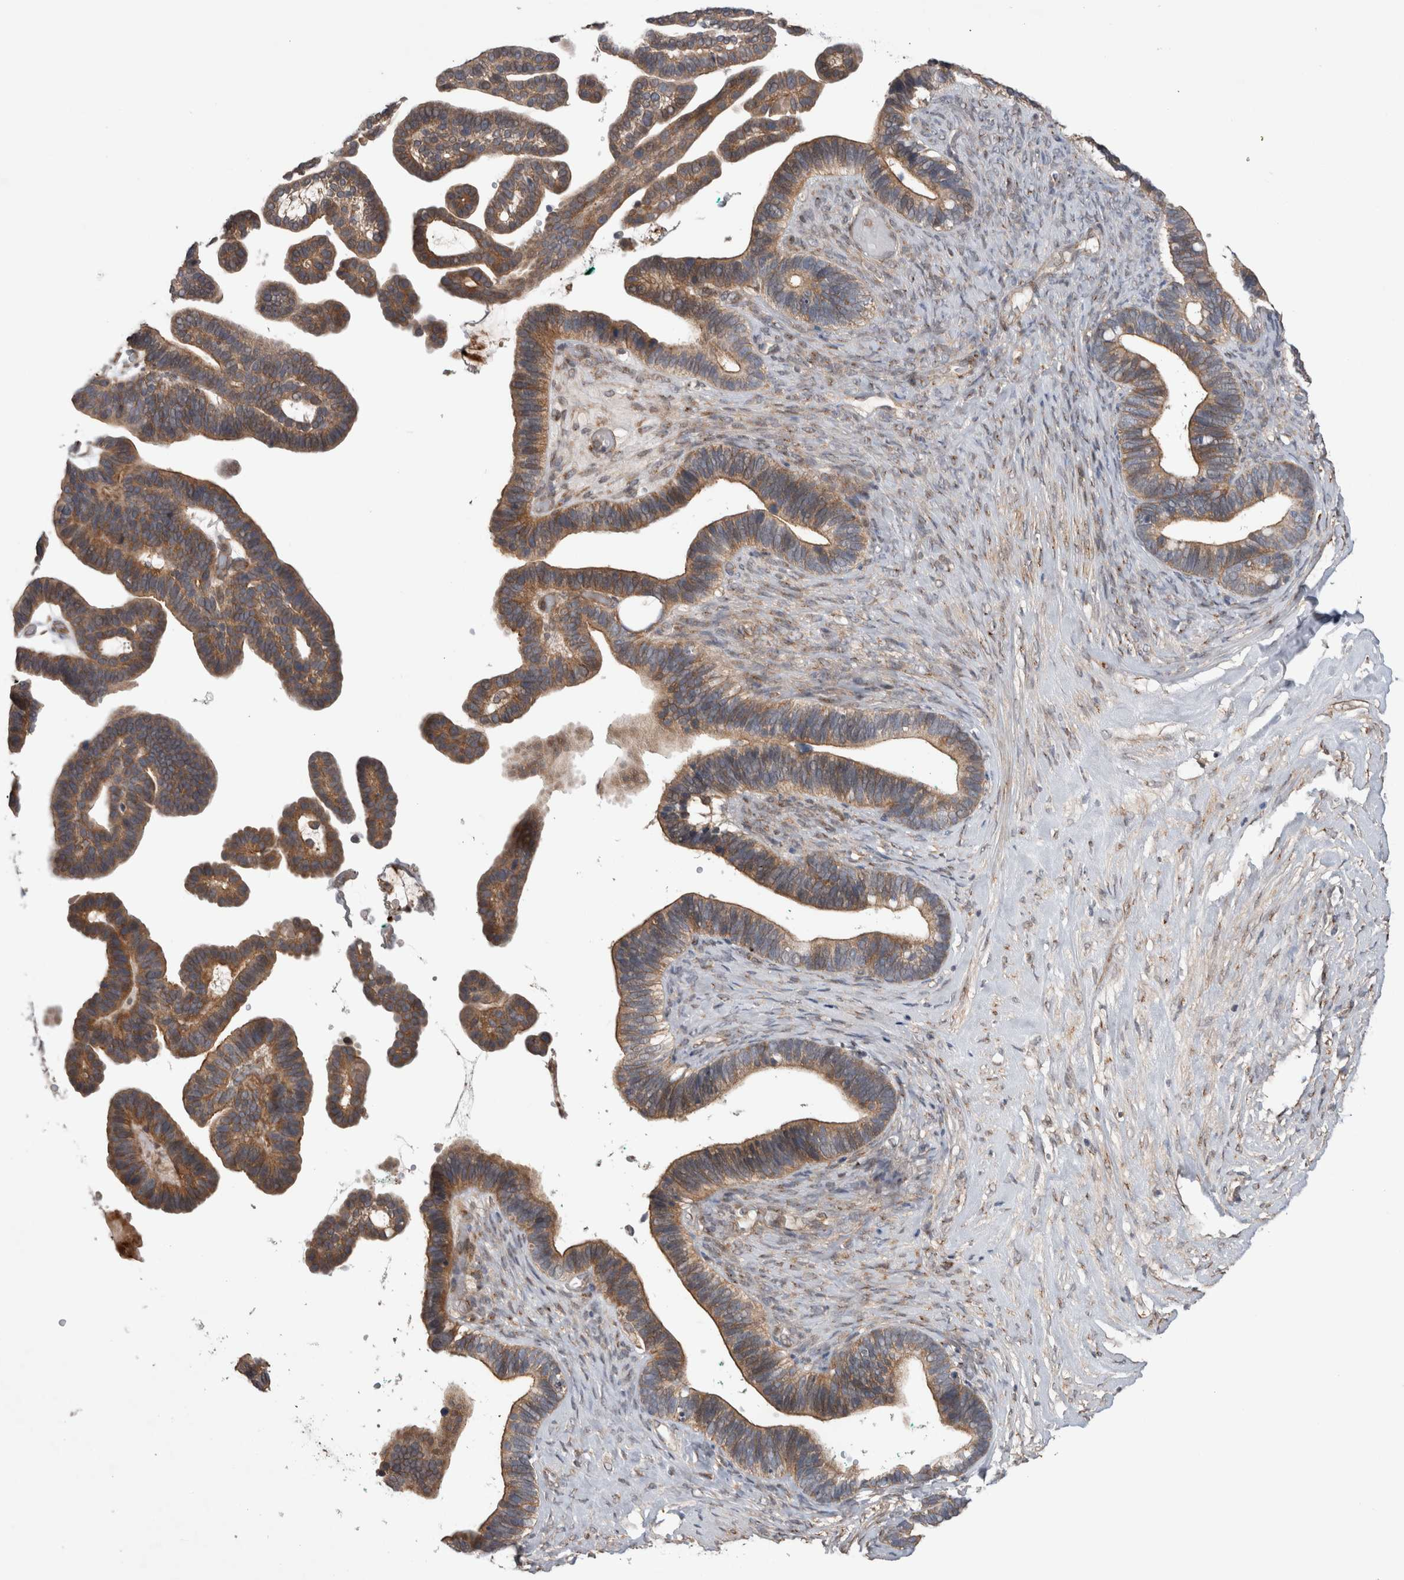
{"staining": {"intensity": "moderate", "quantity": ">75%", "location": "cytoplasmic/membranous"}, "tissue": "ovarian cancer", "cell_type": "Tumor cells", "image_type": "cancer", "snomed": [{"axis": "morphology", "description": "Cystadenocarcinoma, serous, NOS"}, {"axis": "topography", "description": "Ovary"}], "caption": "A histopathology image showing moderate cytoplasmic/membranous expression in approximately >75% of tumor cells in ovarian cancer (serous cystadenocarcinoma), as visualized by brown immunohistochemical staining.", "gene": "TRIM5", "patient": {"sex": "female", "age": 56}}